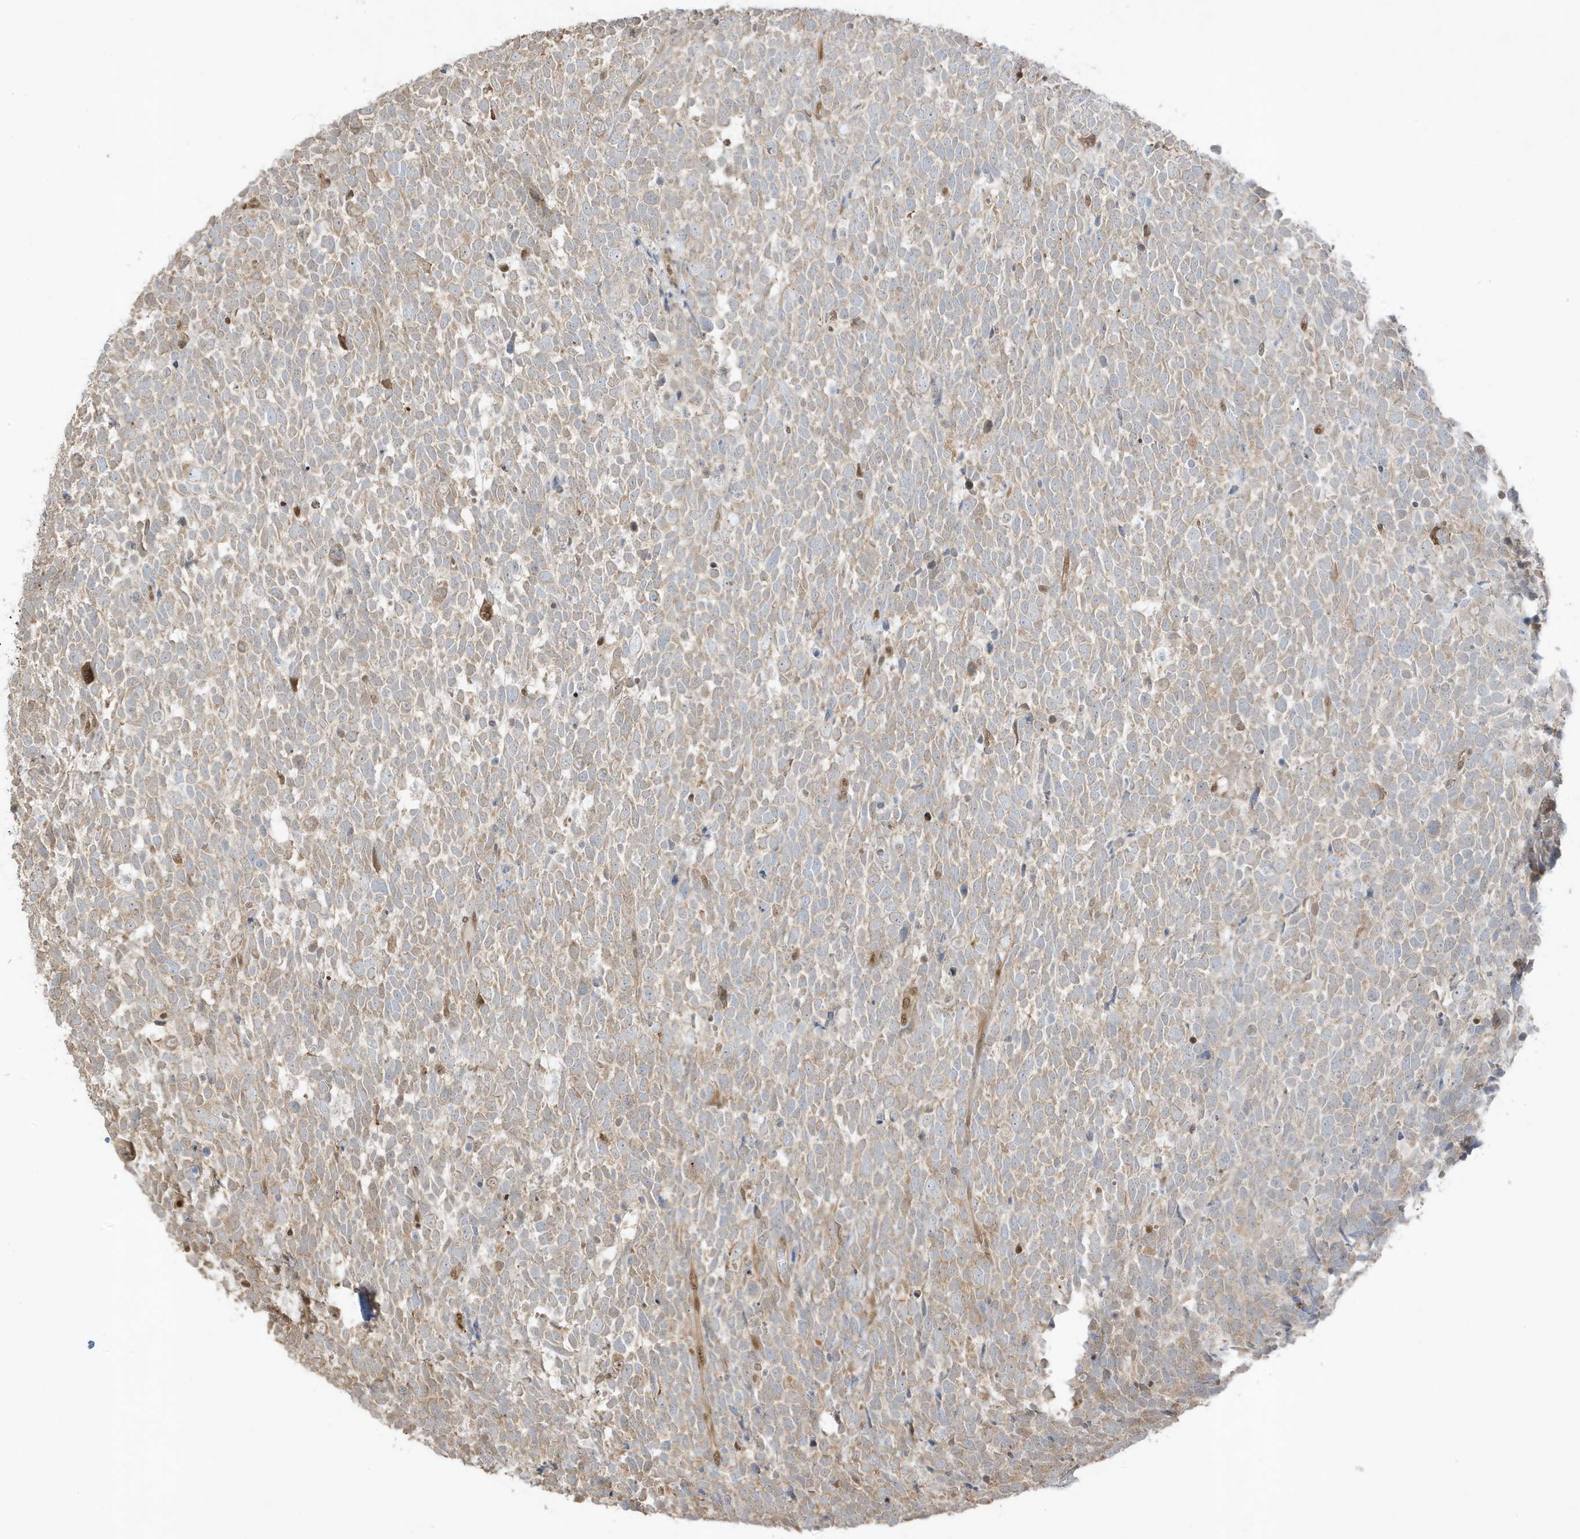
{"staining": {"intensity": "weak", "quantity": ">75%", "location": "cytoplasmic/membranous"}, "tissue": "urothelial cancer", "cell_type": "Tumor cells", "image_type": "cancer", "snomed": [{"axis": "morphology", "description": "Urothelial carcinoma, High grade"}, {"axis": "topography", "description": "Urinary bladder"}], "caption": "Immunohistochemical staining of urothelial cancer shows weak cytoplasmic/membranous protein positivity in about >75% of tumor cells.", "gene": "ZBTB41", "patient": {"sex": "female", "age": 82}}